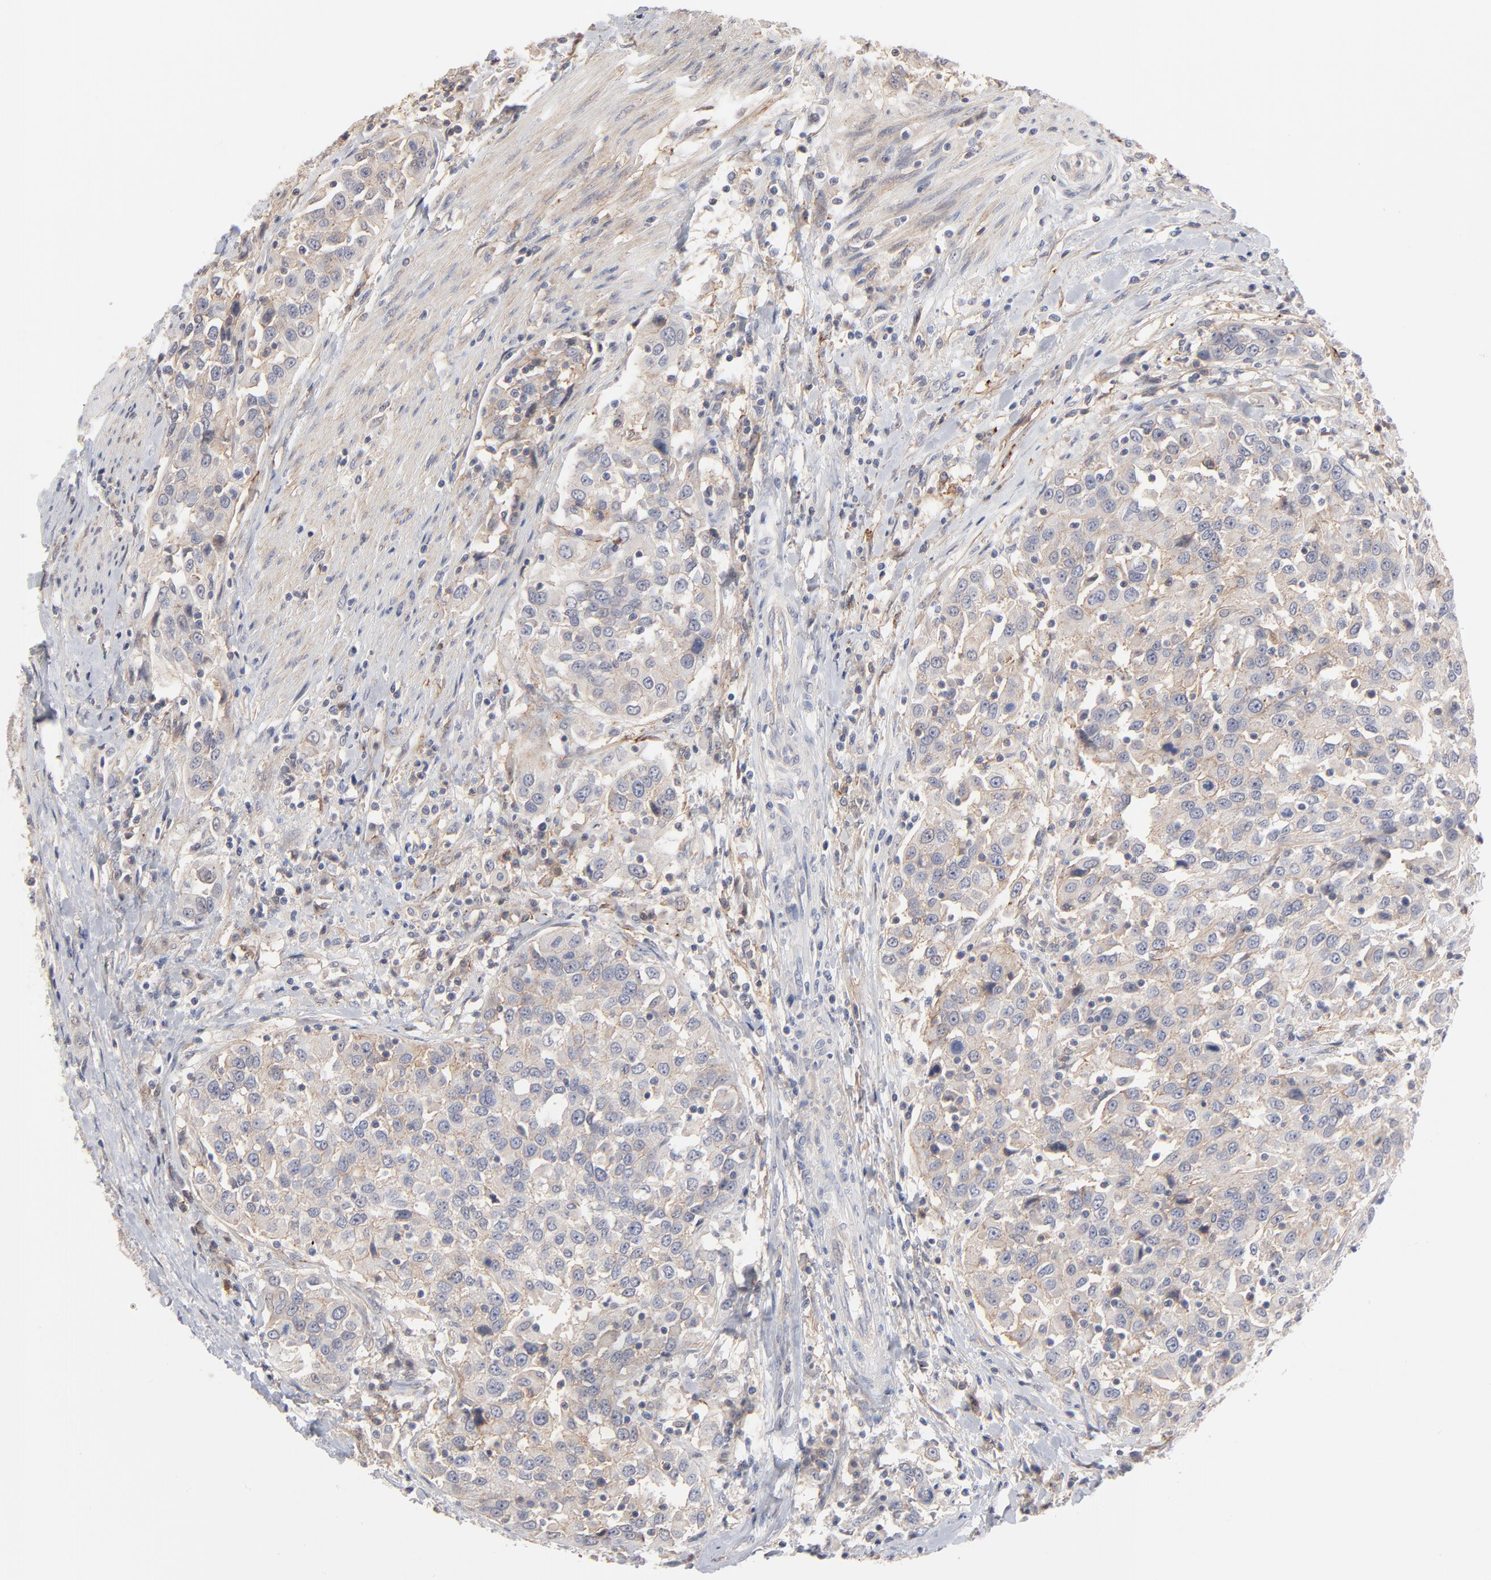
{"staining": {"intensity": "weak", "quantity": ">75%", "location": "cytoplasmic/membranous"}, "tissue": "urothelial cancer", "cell_type": "Tumor cells", "image_type": "cancer", "snomed": [{"axis": "morphology", "description": "Urothelial carcinoma, High grade"}, {"axis": "topography", "description": "Urinary bladder"}], "caption": "A brown stain labels weak cytoplasmic/membranous staining of a protein in high-grade urothelial carcinoma tumor cells. (DAB IHC, brown staining for protein, blue staining for nuclei).", "gene": "SLC16A1", "patient": {"sex": "female", "age": 80}}